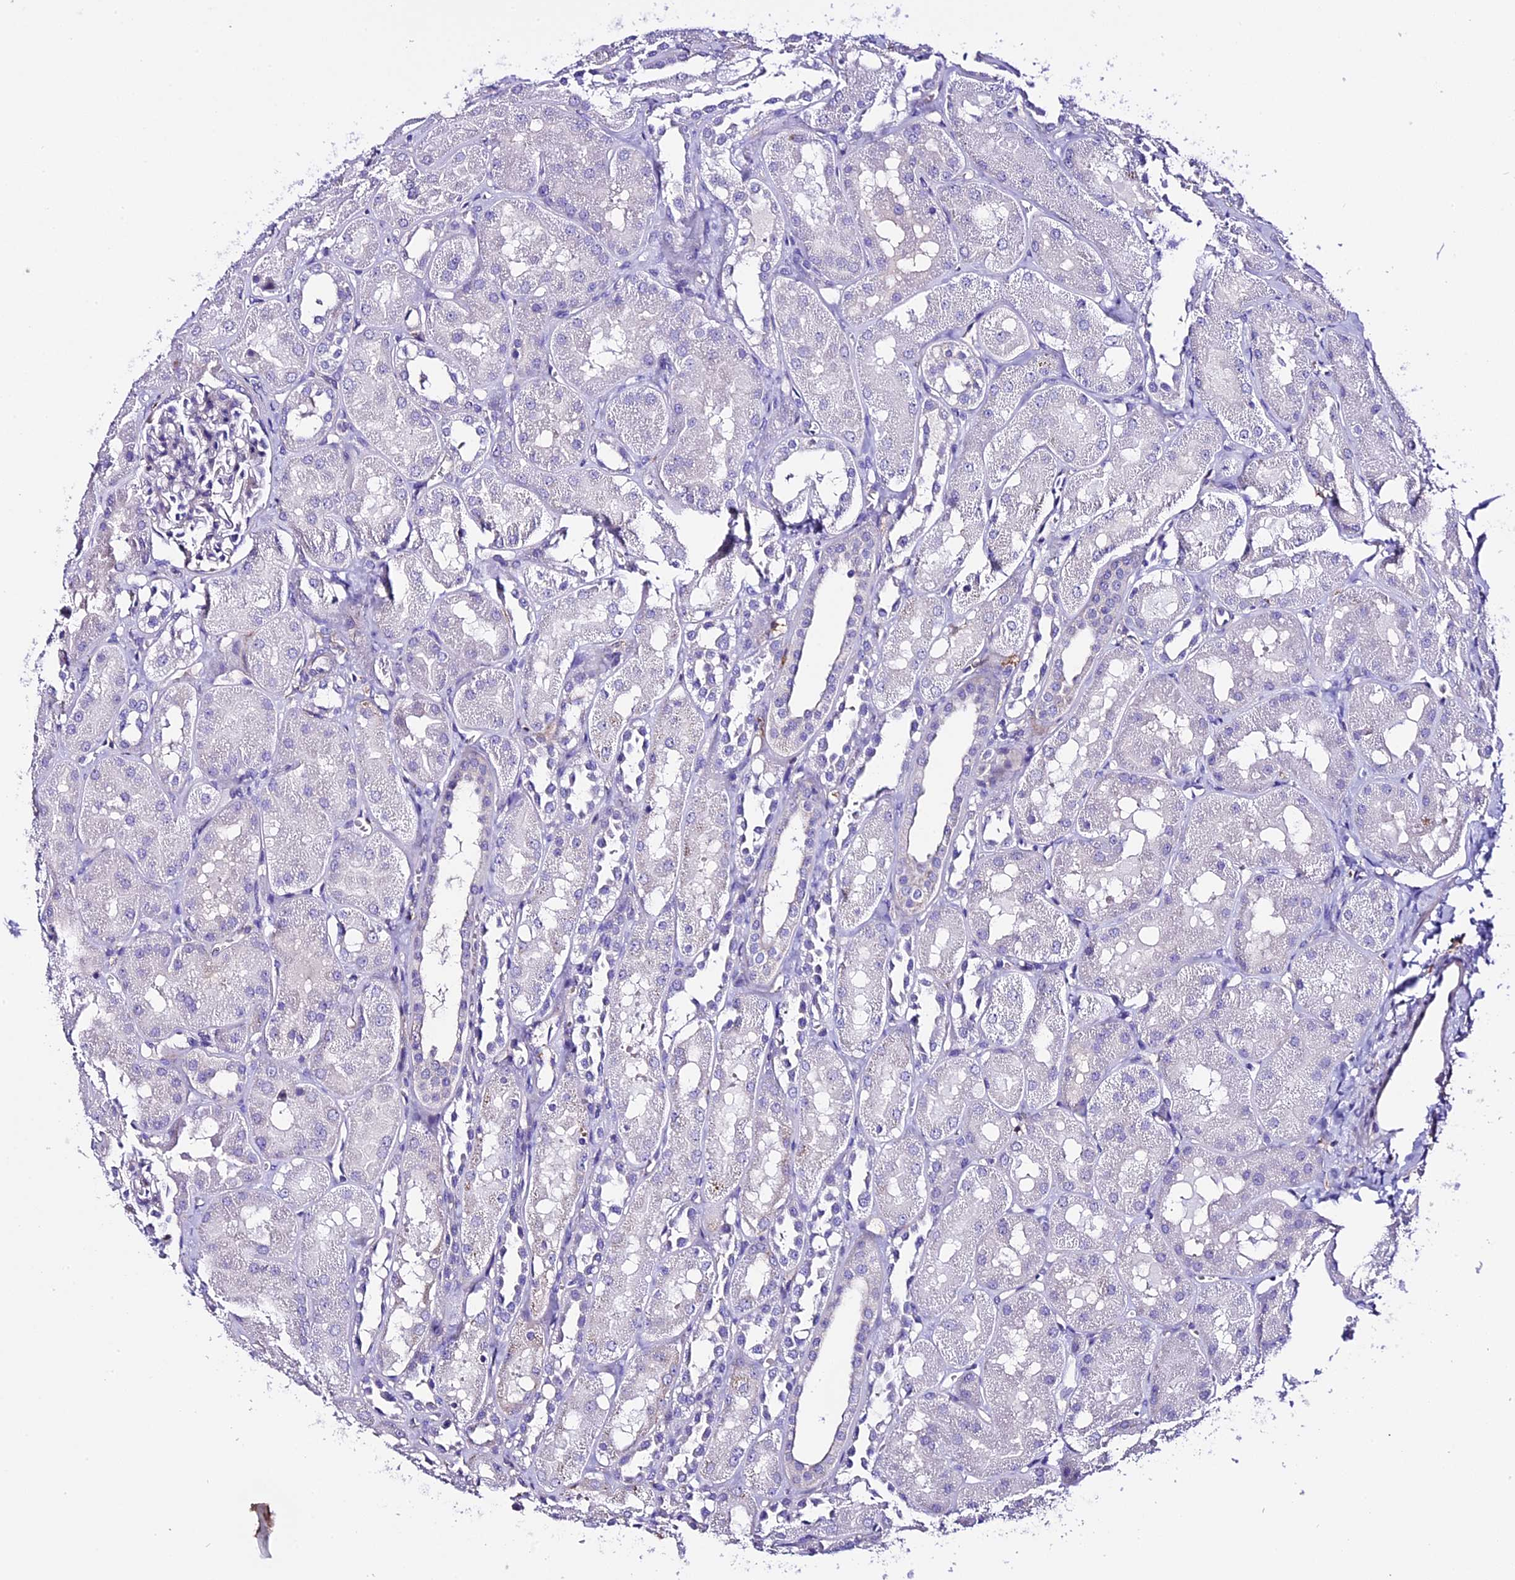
{"staining": {"intensity": "negative", "quantity": "none", "location": "none"}, "tissue": "kidney", "cell_type": "Cells in glomeruli", "image_type": "normal", "snomed": [{"axis": "morphology", "description": "Normal tissue, NOS"}, {"axis": "topography", "description": "Kidney"}, {"axis": "topography", "description": "Urinary bladder"}], "caption": "Immunohistochemistry photomicrograph of normal kidney: human kidney stained with DAB shows no significant protein staining in cells in glomeruli.", "gene": "NOD2", "patient": {"sex": "male", "age": 16}}